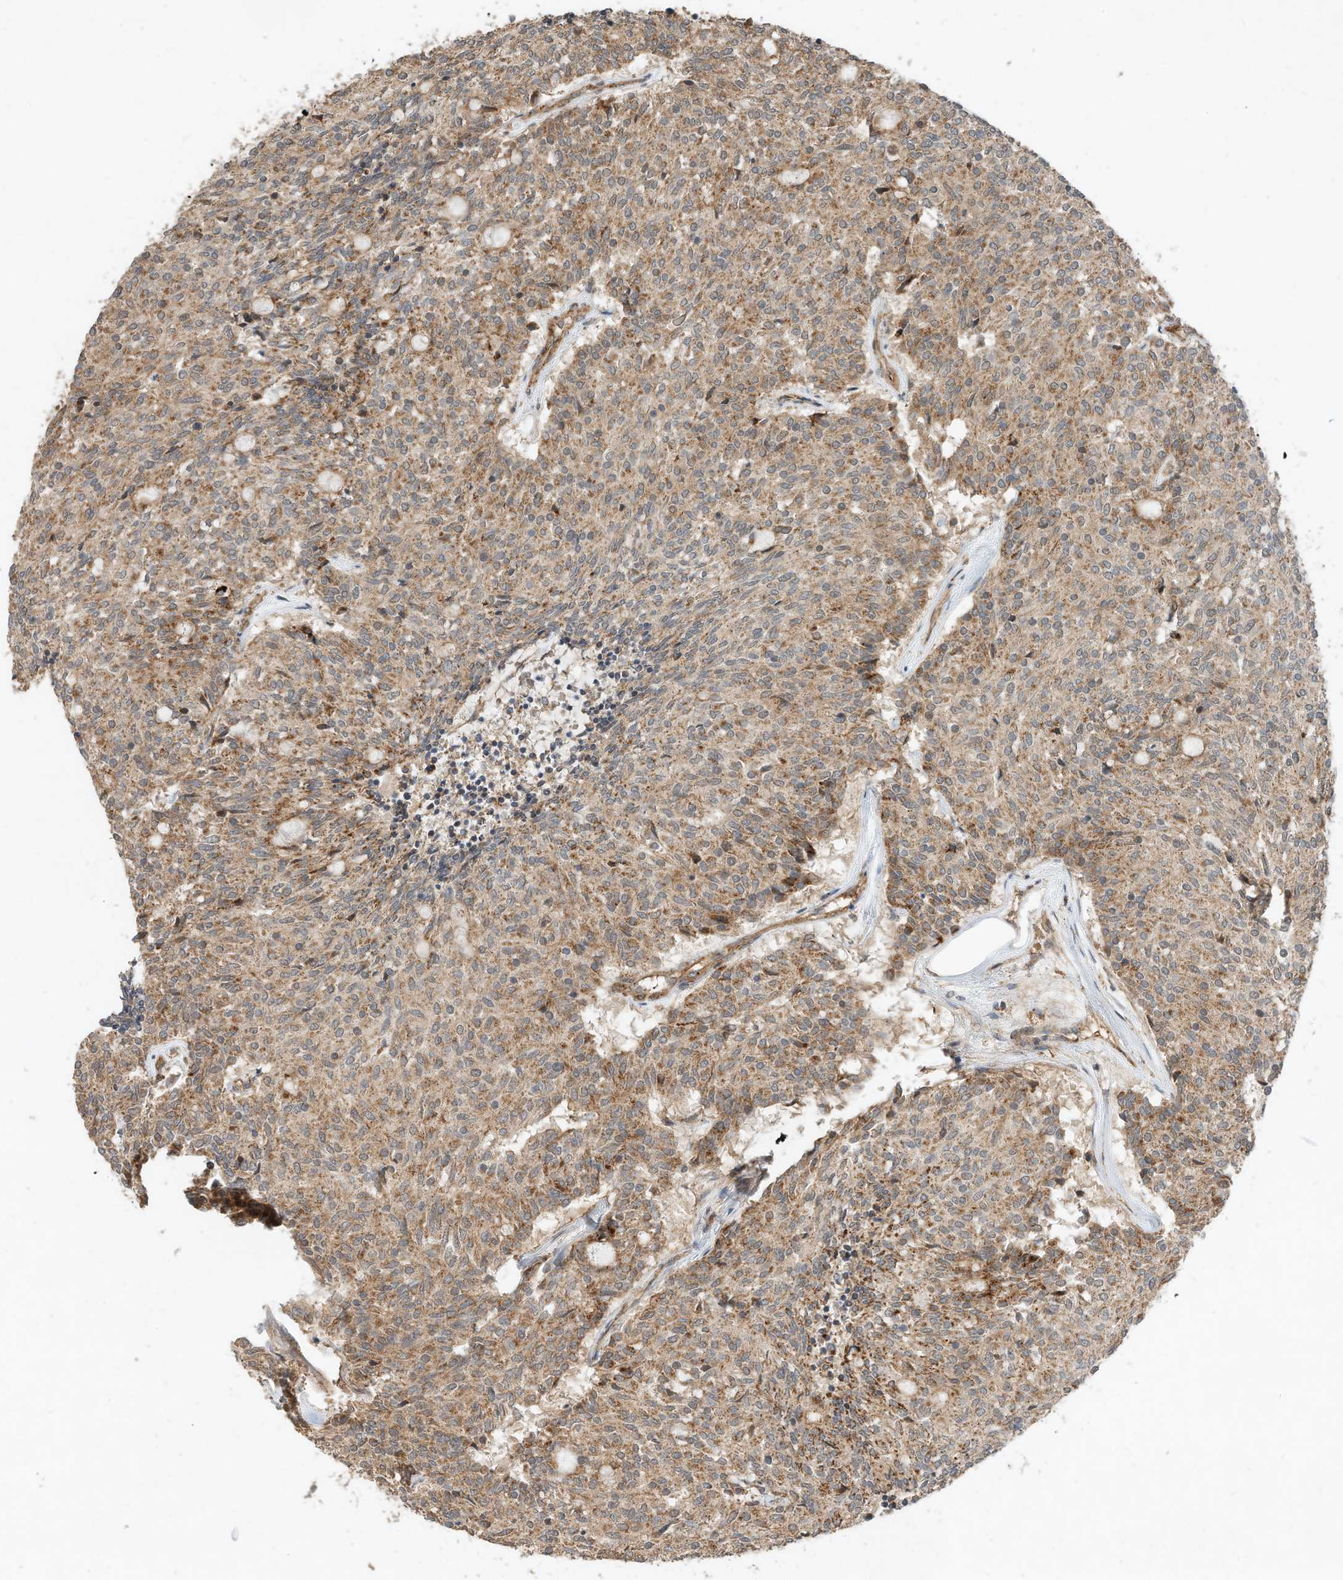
{"staining": {"intensity": "moderate", "quantity": ">75%", "location": "cytoplasmic/membranous"}, "tissue": "carcinoid", "cell_type": "Tumor cells", "image_type": "cancer", "snomed": [{"axis": "morphology", "description": "Carcinoid, malignant, NOS"}, {"axis": "topography", "description": "Pancreas"}], "caption": "A brown stain highlights moderate cytoplasmic/membranous positivity of a protein in human malignant carcinoid tumor cells.", "gene": "CPAMD8", "patient": {"sex": "female", "age": 54}}